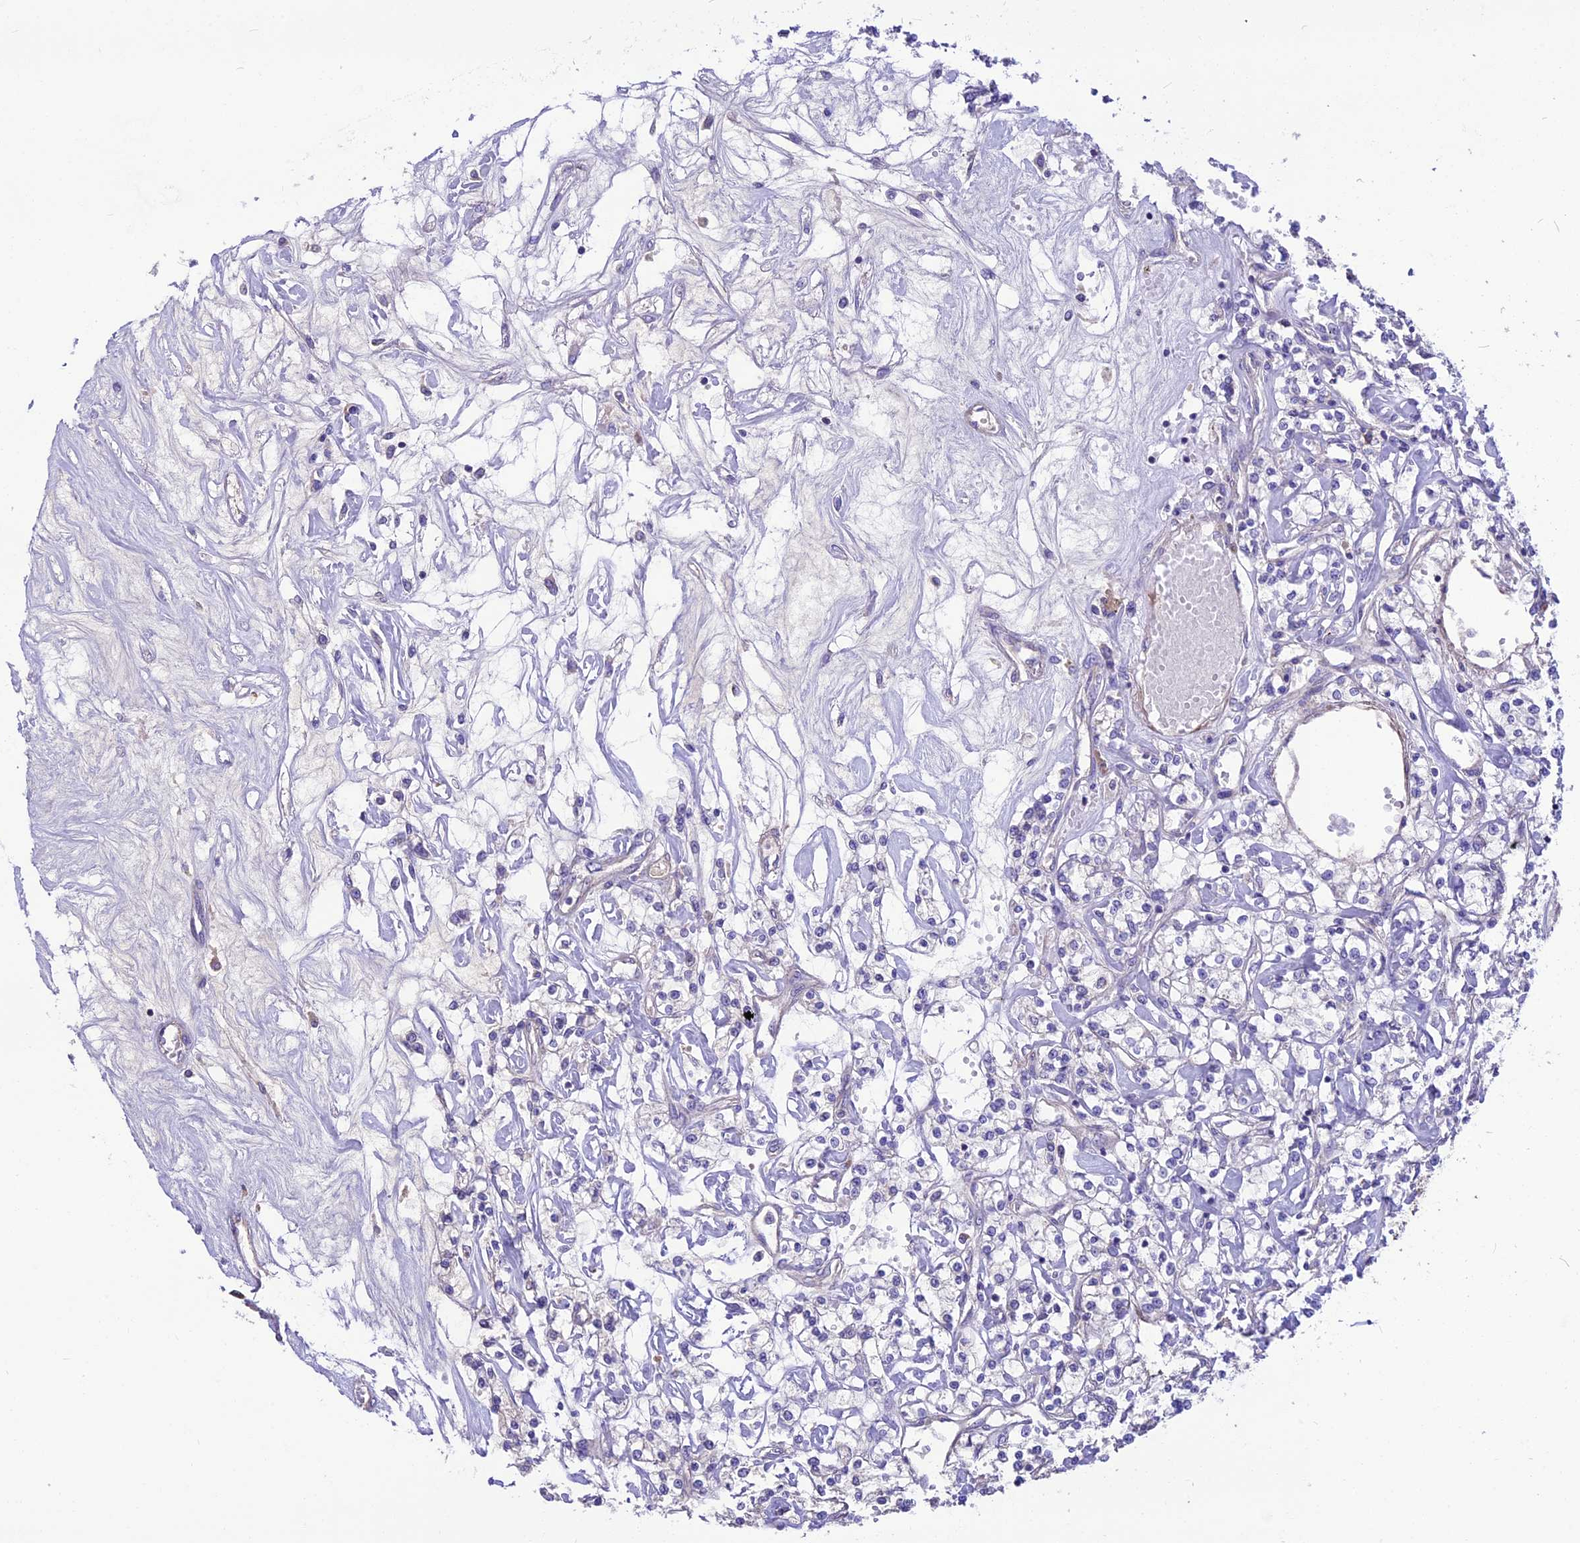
{"staining": {"intensity": "weak", "quantity": "25%-75%", "location": "cytoplasmic/membranous"}, "tissue": "renal cancer", "cell_type": "Tumor cells", "image_type": "cancer", "snomed": [{"axis": "morphology", "description": "Adenocarcinoma, NOS"}, {"axis": "topography", "description": "Kidney"}], "caption": "Immunohistochemical staining of human renal adenocarcinoma exhibits low levels of weak cytoplasmic/membranous positivity in about 25%-75% of tumor cells.", "gene": "ANO3", "patient": {"sex": "female", "age": 59}}